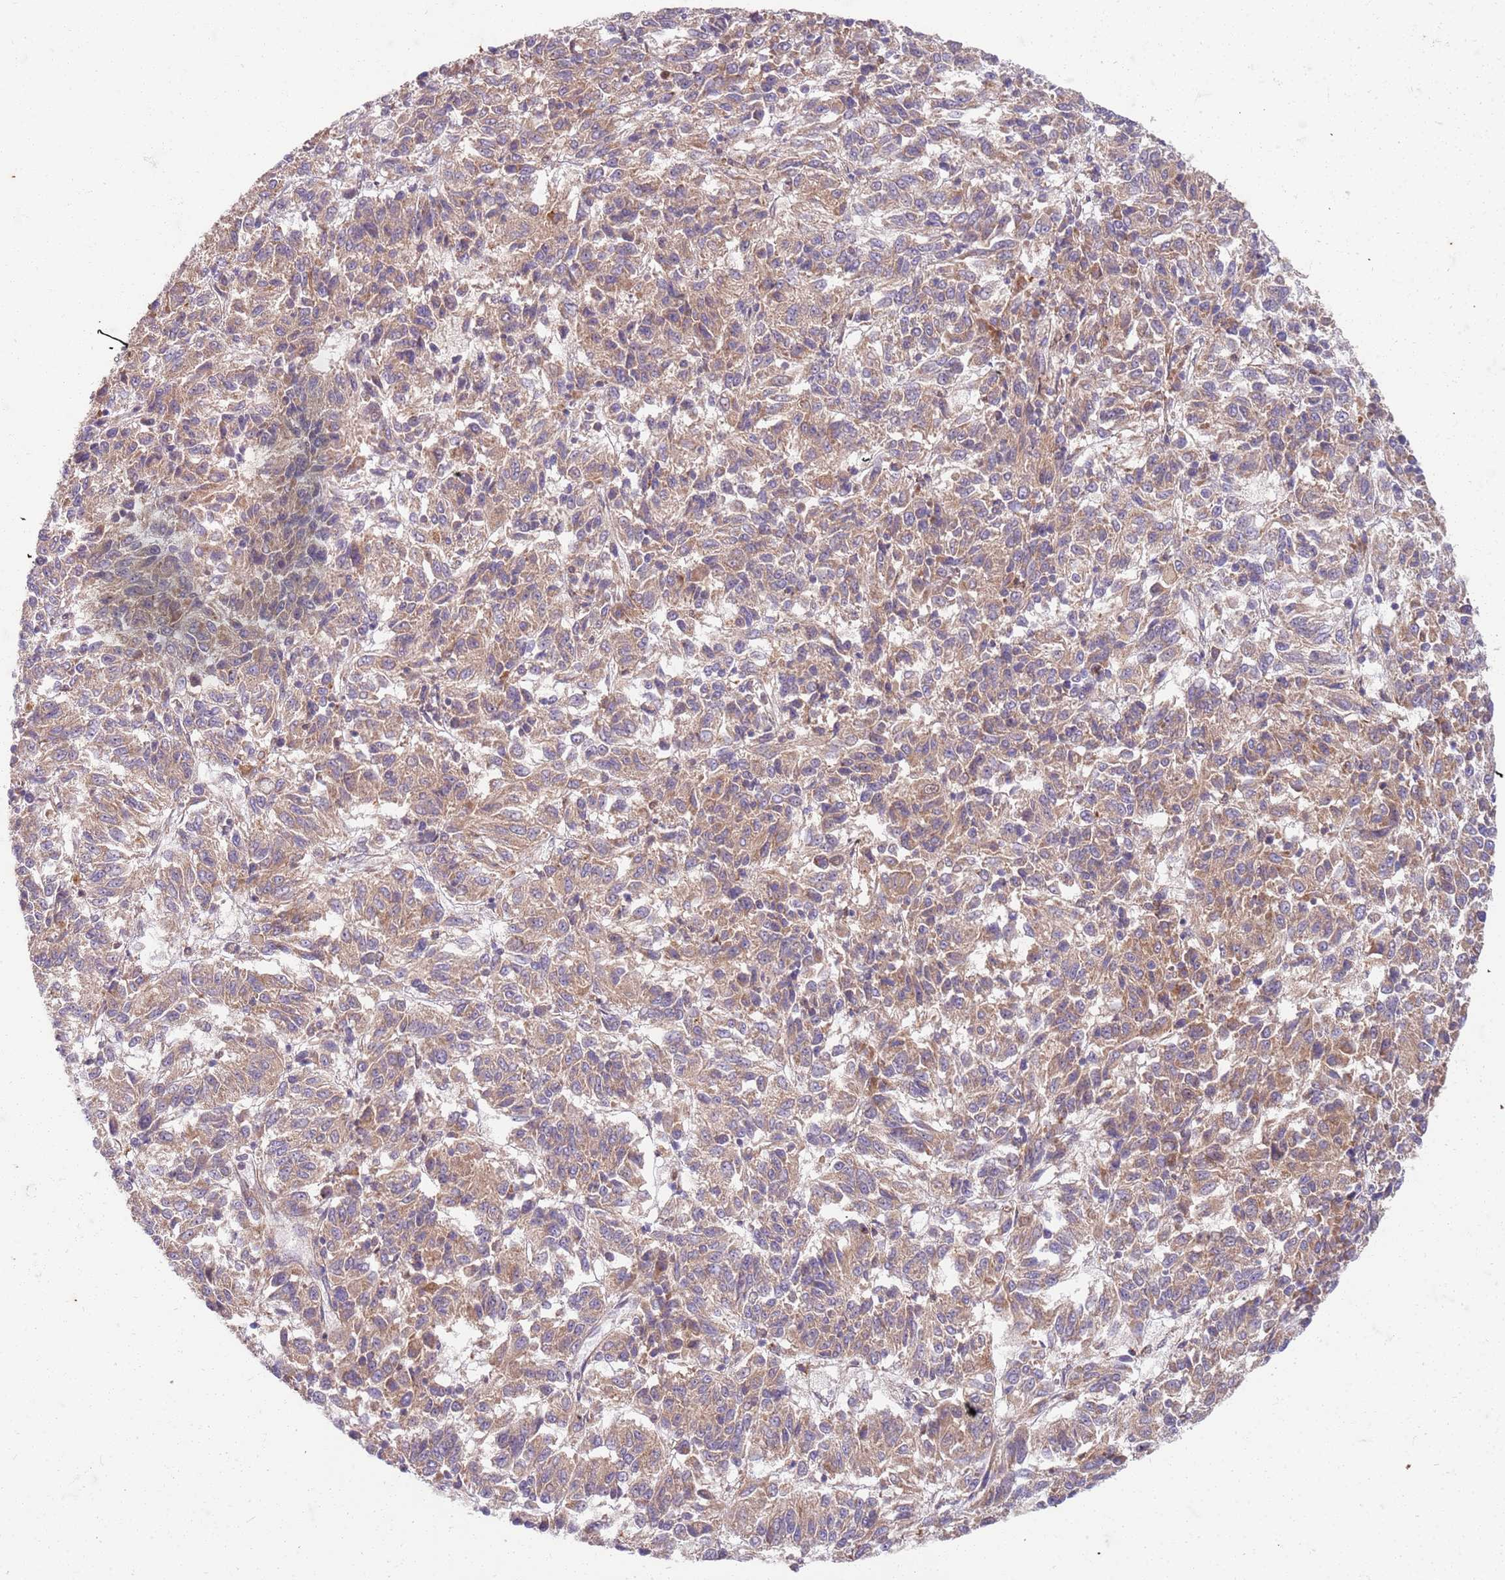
{"staining": {"intensity": "weak", "quantity": ">75%", "location": "cytoplasmic/membranous"}, "tissue": "melanoma", "cell_type": "Tumor cells", "image_type": "cancer", "snomed": [{"axis": "morphology", "description": "Malignant melanoma, Metastatic site"}, {"axis": "topography", "description": "Lung"}], "caption": "A brown stain labels weak cytoplasmic/membranous expression of a protein in human malignant melanoma (metastatic site) tumor cells. (IHC, brightfield microscopy, high magnification).", "gene": "OSBP", "patient": {"sex": "male", "age": 64}}